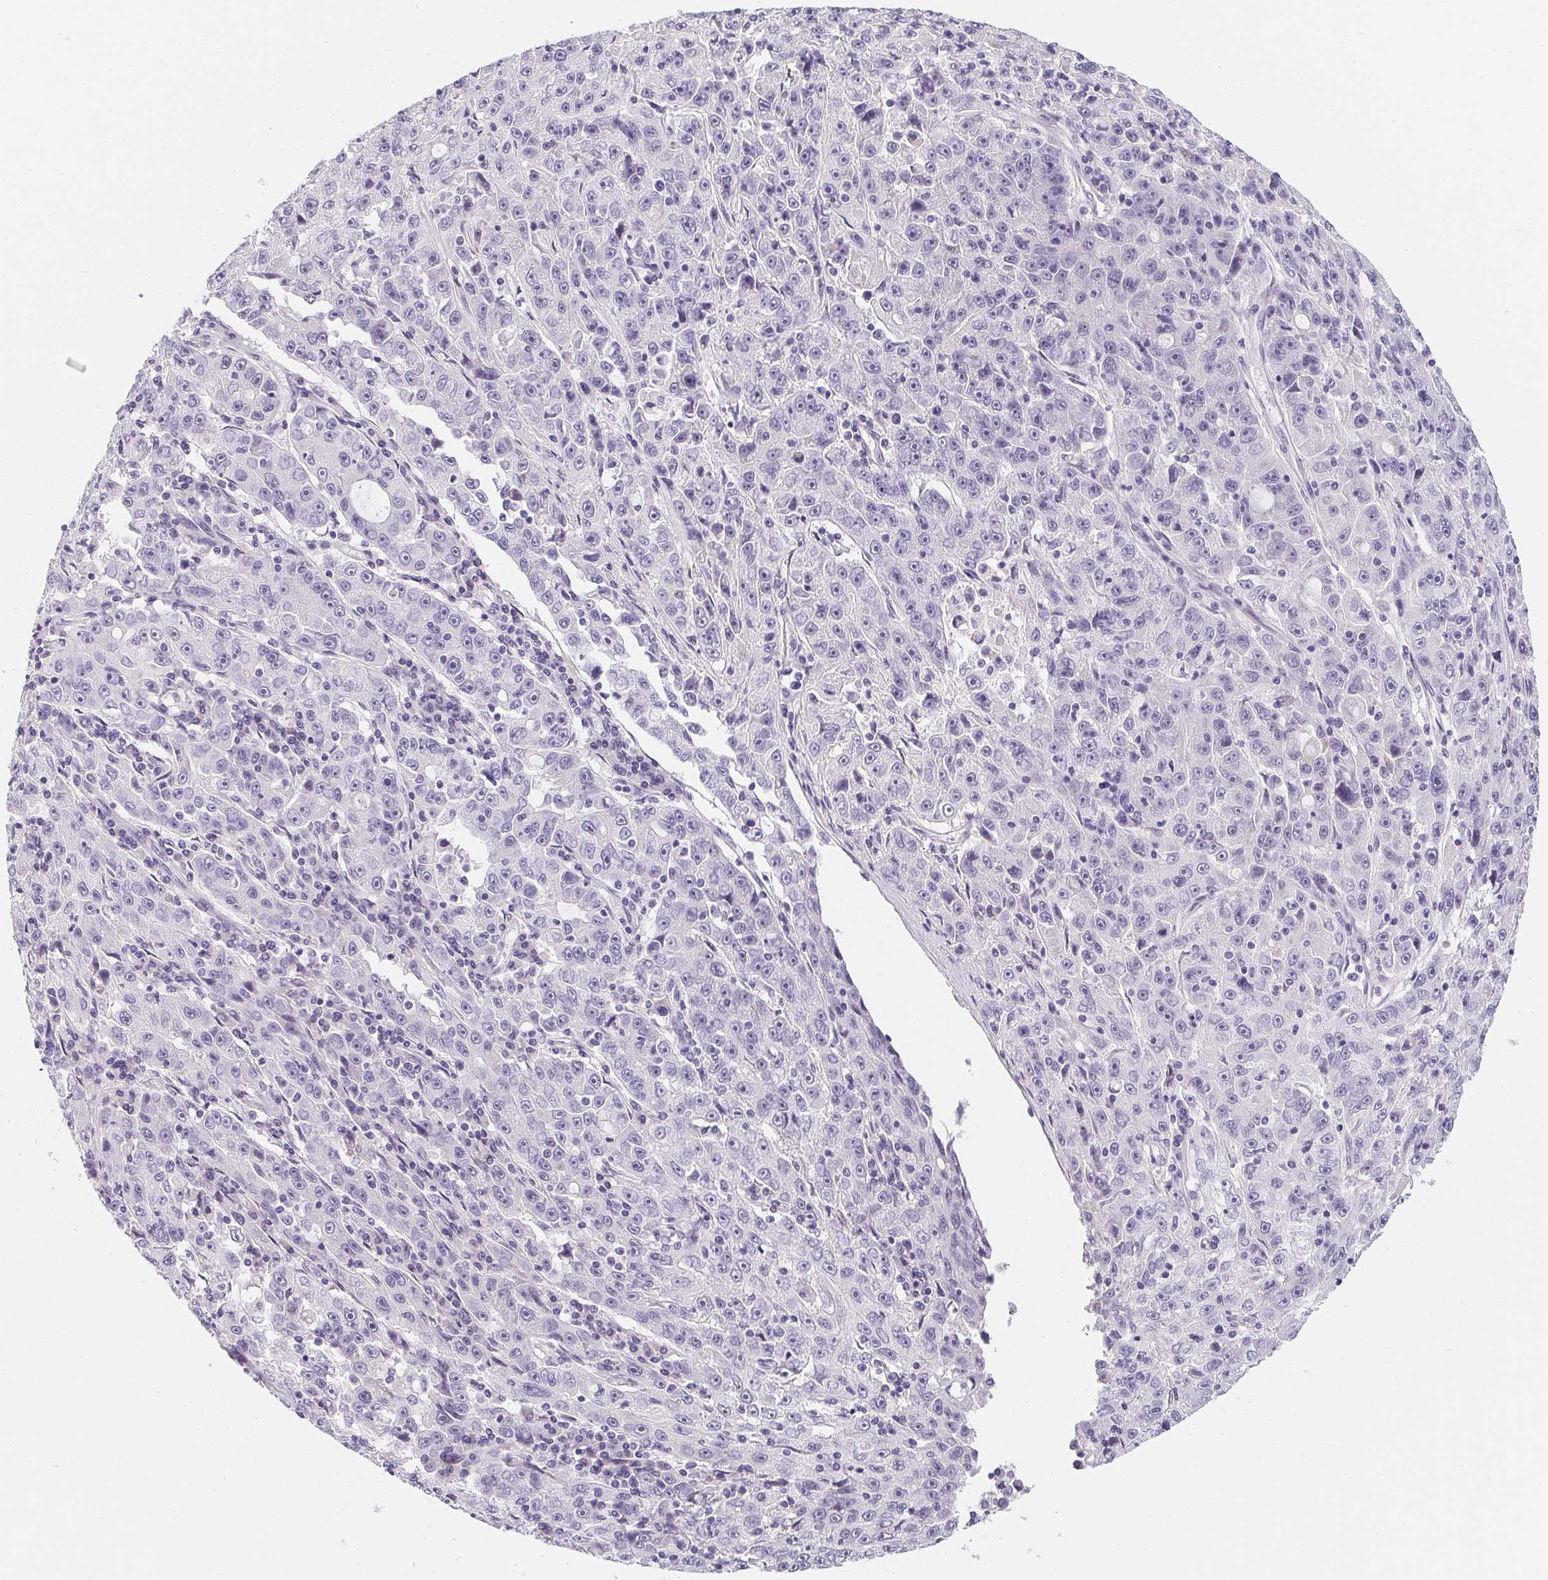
{"staining": {"intensity": "negative", "quantity": "none", "location": "none"}, "tissue": "lung cancer", "cell_type": "Tumor cells", "image_type": "cancer", "snomed": [{"axis": "morphology", "description": "Normal morphology"}, {"axis": "morphology", "description": "Adenocarcinoma, NOS"}, {"axis": "topography", "description": "Lymph node"}, {"axis": "topography", "description": "Lung"}], "caption": "An immunohistochemistry (IHC) micrograph of lung cancer is shown. There is no staining in tumor cells of lung cancer.", "gene": "MAP1A", "patient": {"sex": "female", "age": 57}}